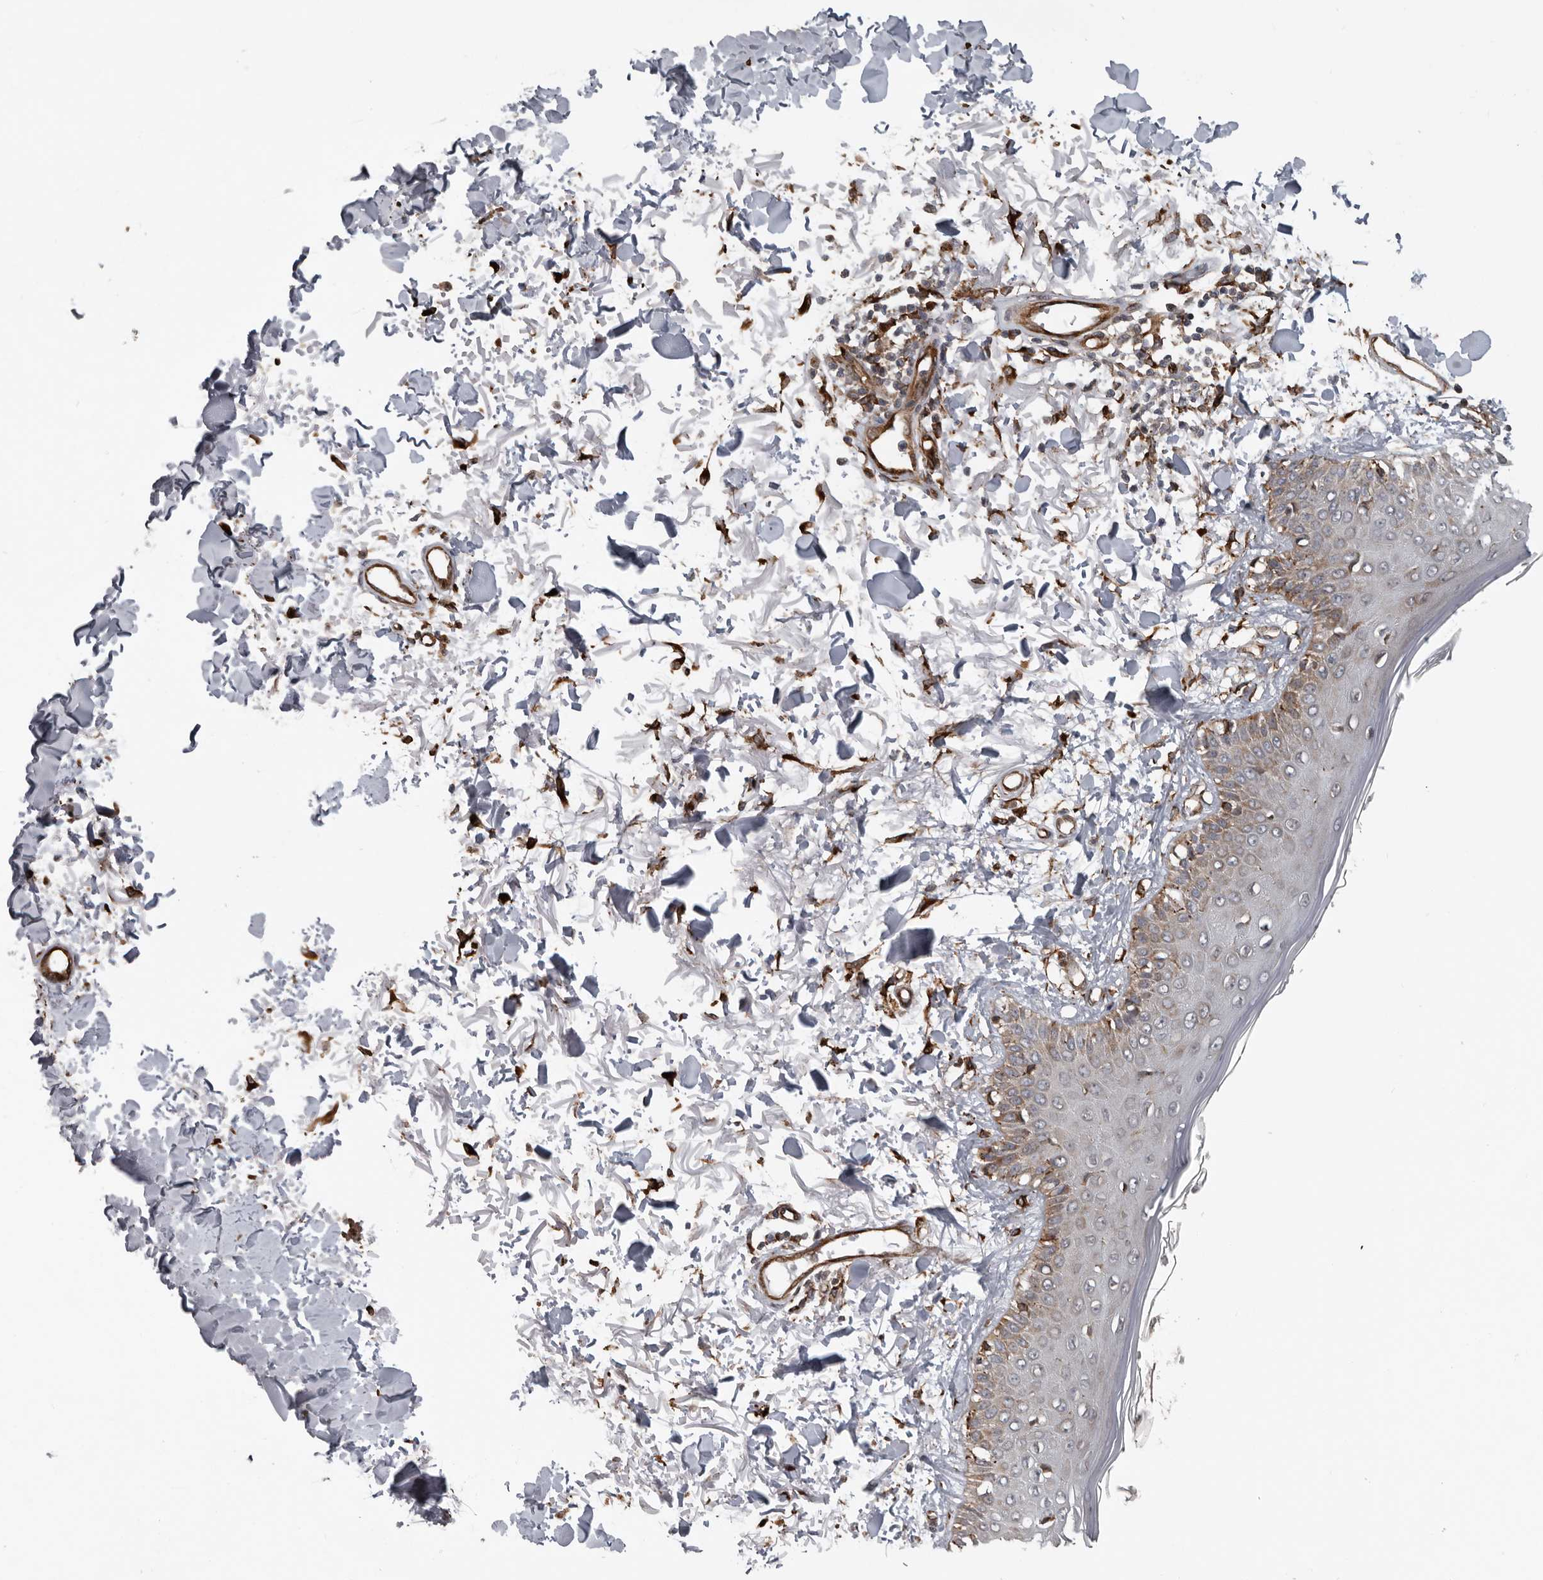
{"staining": {"intensity": "moderate", "quantity": ">75%", "location": "cytoplasmic/membranous"}, "tissue": "skin", "cell_type": "Fibroblasts", "image_type": "normal", "snomed": [{"axis": "morphology", "description": "Normal tissue, NOS"}, {"axis": "morphology", "description": "Squamous cell carcinoma, NOS"}, {"axis": "topography", "description": "Skin"}, {"axis": "topography", "description": "Peripheral nerve tissue"}], "caption": "The histopathology image demonstrates immunohistochemical staining of normal skin. There is moderate cytoplasmic/membranous positivity is identified in about >75% of fibroblasts. (IHC, brightfield microscopy, high magnification).", "gene": "CEP350", "patient": {"sex": "male", "age": 83}}